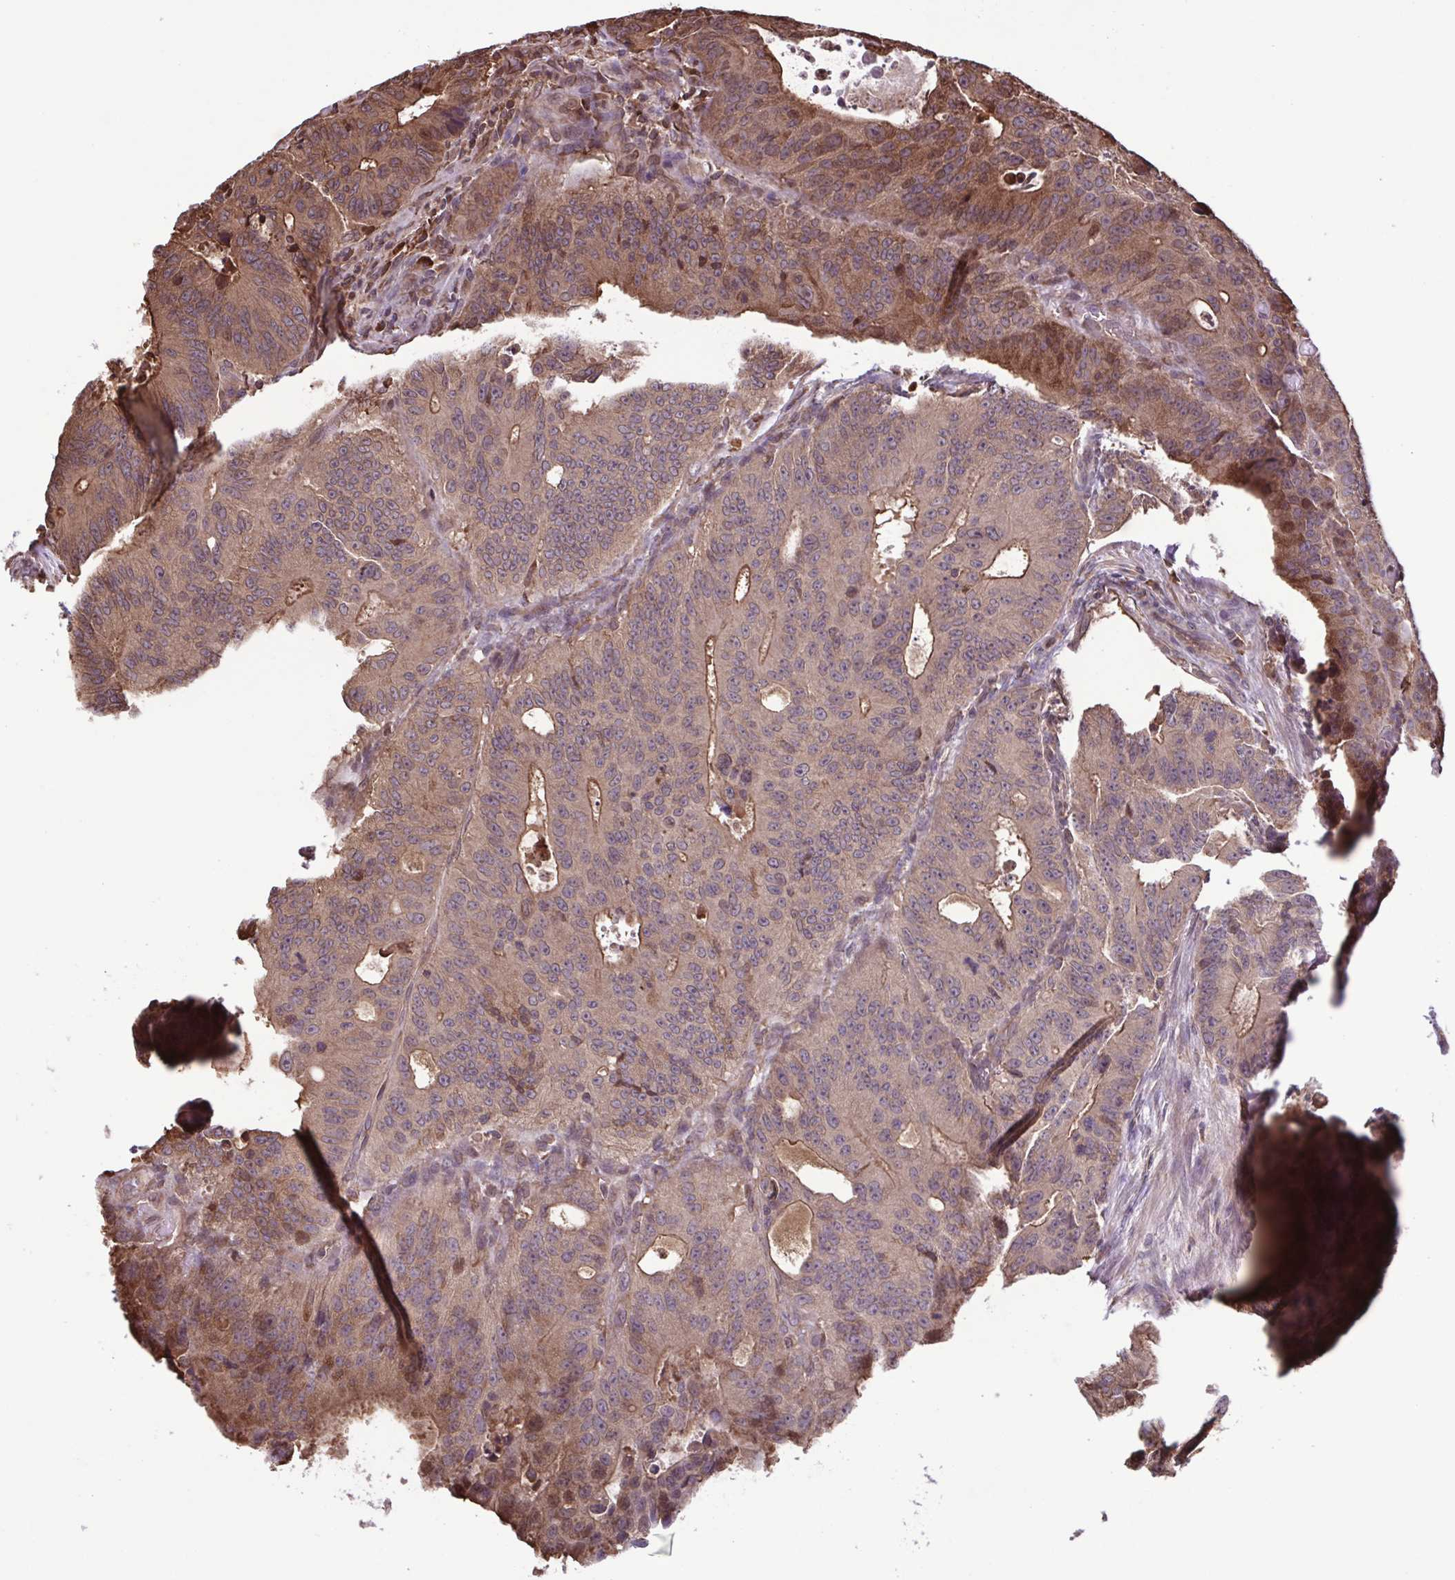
{"staining": {"intensity": "weak", "quantity": ">75%", "location": "cytoplasmic/membranous,nuclear"}, "tissue": "colorectal cancer", "cell_type": "Tumor cells", "image_type": "cancer", "snomed": [{"axis": "morphology", "description": "Adenocarcinoma, NOS"}, {"axis": "topography", "description": "Colon"}], "caption": "Immunohistochemical staining of colorectal adenocarcinoma exhibits low levels of weak cytoplasmic/membranous and nuclear protein positivity in about >75% of tumor cells.", "gene": "SEC63", "patient": {"sex": "male", "age": 62}}